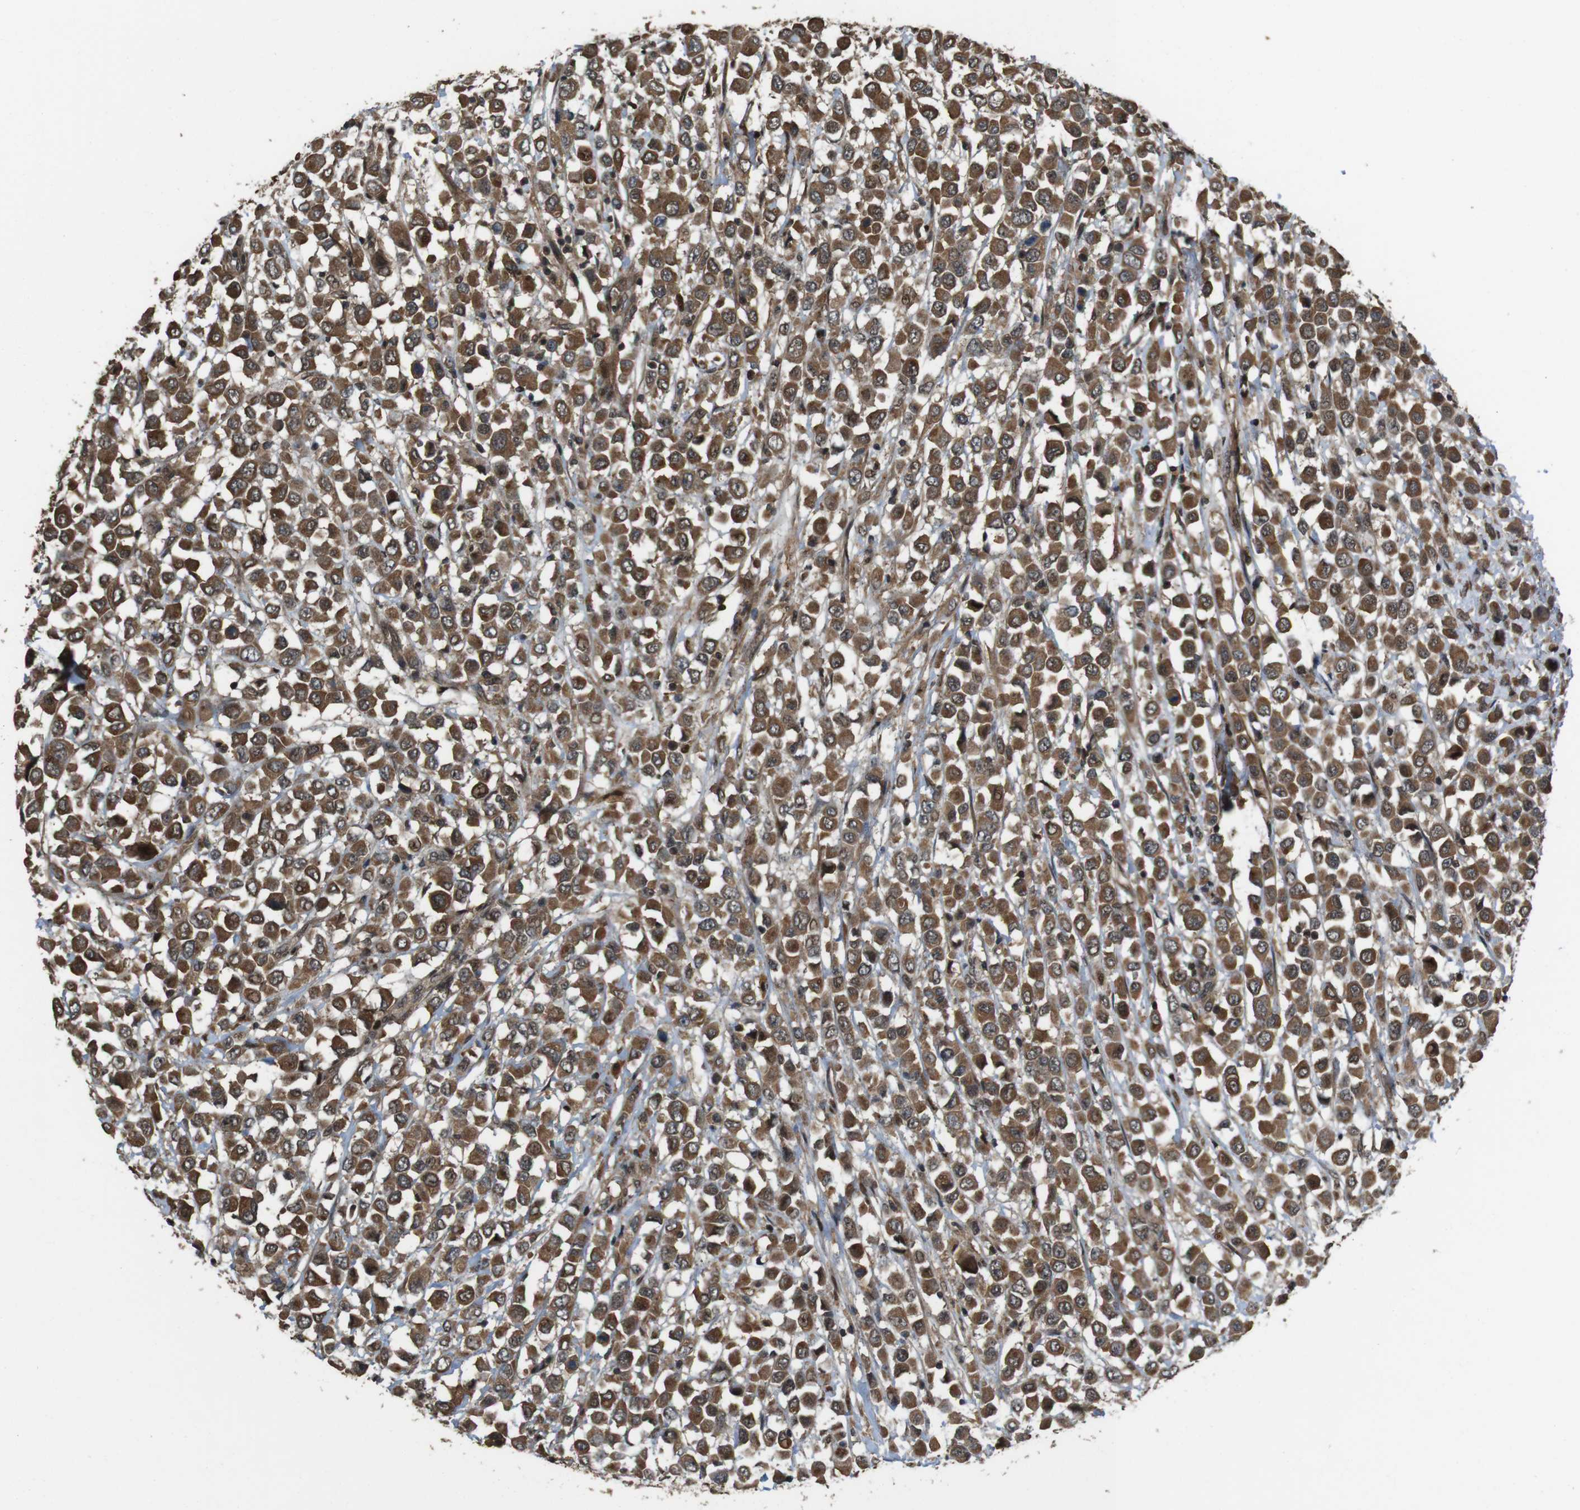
{"staining": {"intensity": "strong", "quantity": ">75%", "location": "cytoplasmic/membranous"}, "tissue": "breast cancer", "cell_type": "Tumor cells", "image_type": "cancer", "snomed": [{"axis": "morphology", "description": "Duct carcinoma"}, {"axis": "topography", "description": "Breast"}], "caption": "High-magnification brightfield microscopy of breast cancer stained with DAB (3,3'-diaminobenzidine) (brown) and counterstained with hematoxylin (blue). tumor cells exhibit strong cytoplasmic/membranous staining is appreciated in approximately>75% of cells.", "gene": "CDC34", "patient": {"sex": "female", "age": 61}}